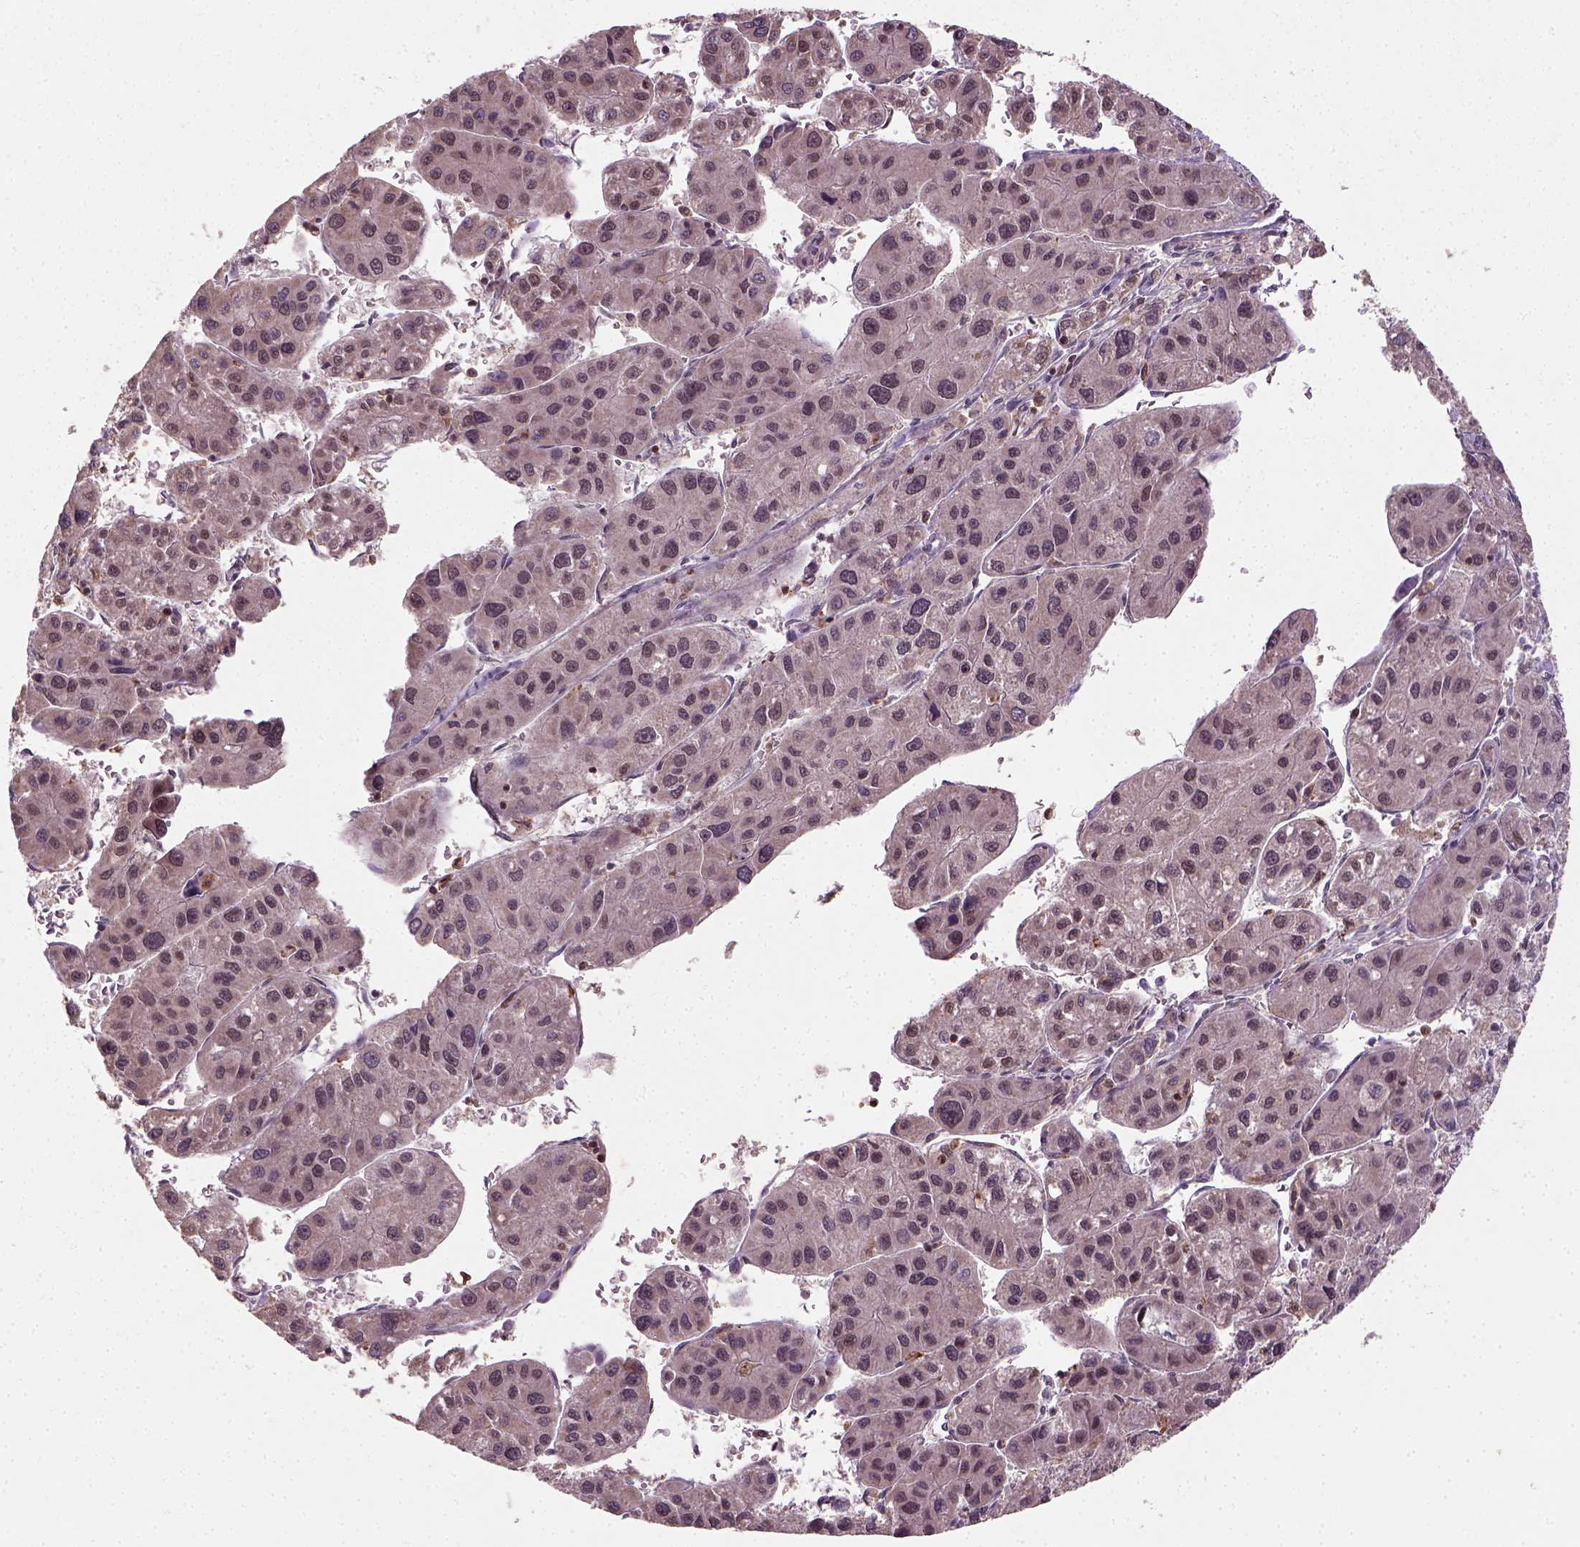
{"staining": {"intensity": "negative", "quantity": "none", "location": "none"}, "tissue": "liver cancer", "cell_type": "Tumor cells", "image_type": "cancer", "snomed": [{"axis": "morphology", "description": "Carcinoma, Hepatocellular, NOS"}, {"axis": "topography", "description": "Liver"}], "caption": "DAB (3,3'-diaminobenzidine) immunohistochemical staining of liver hepatocellular carcinoma exhibits no significant expression in tumor cells. (IHC, brightfield microscopy, high magnification).", "gene": "CAMKK1", "patient": {"sex": "male", "age": 73}}